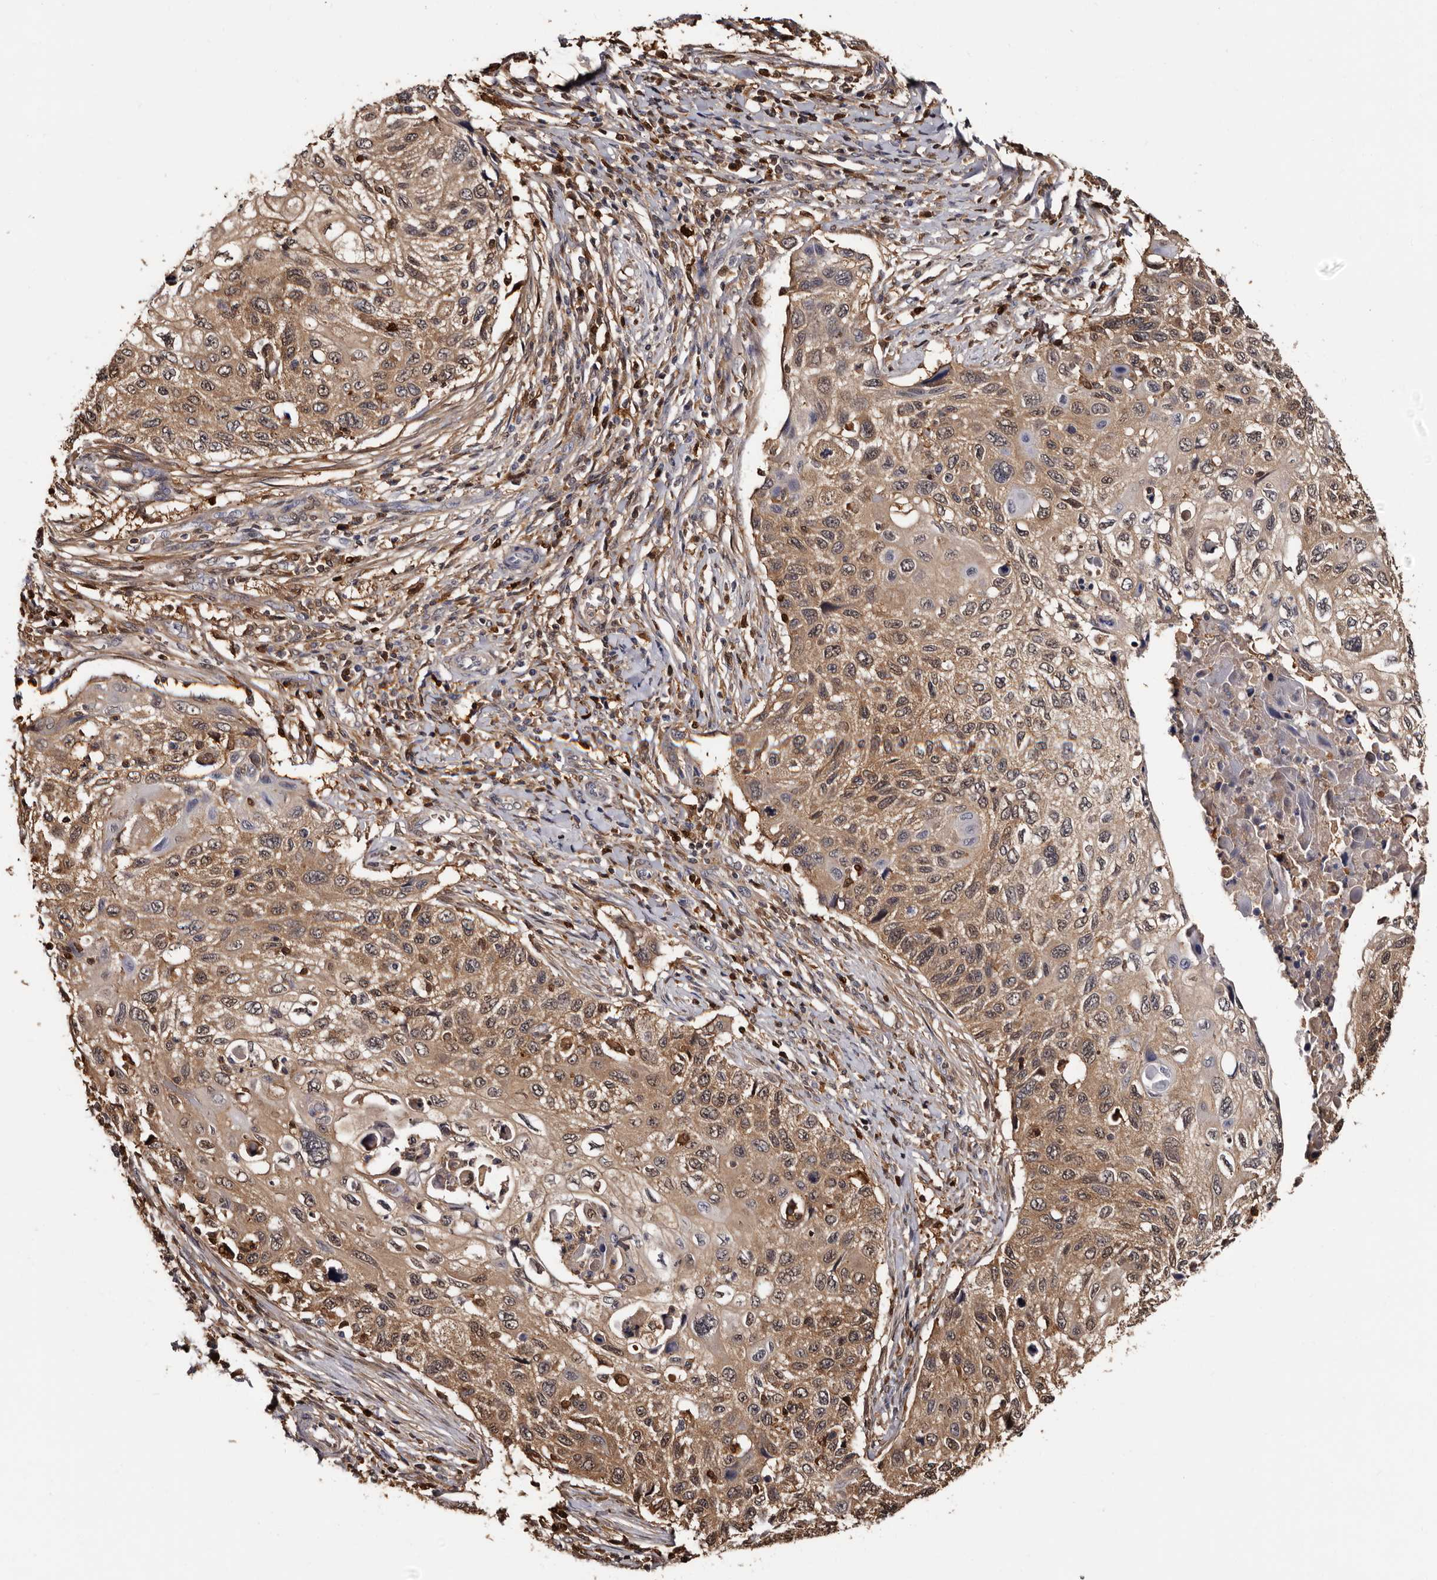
{"staining": {"intensity": "moderate", "quantity": ">75%", "location": "cytoplasmic/membranous"}, "tissue": "cervical cancer", "cell_type": "Tumor cells", "image_type": "cancer", "snomed": [{"axis": "morphology", "description": "Squamous cell carcinoma, NOS"}, {"axis": "topography", "description": "Cervix"}], "caption": "Moderate cytoplasmic/membranous protein positivity is appreciated in approximately >75% of tumor cells in cervical cancer.", "gene": "DNPH1", "patient": {"sex": "female", "age": 70}}